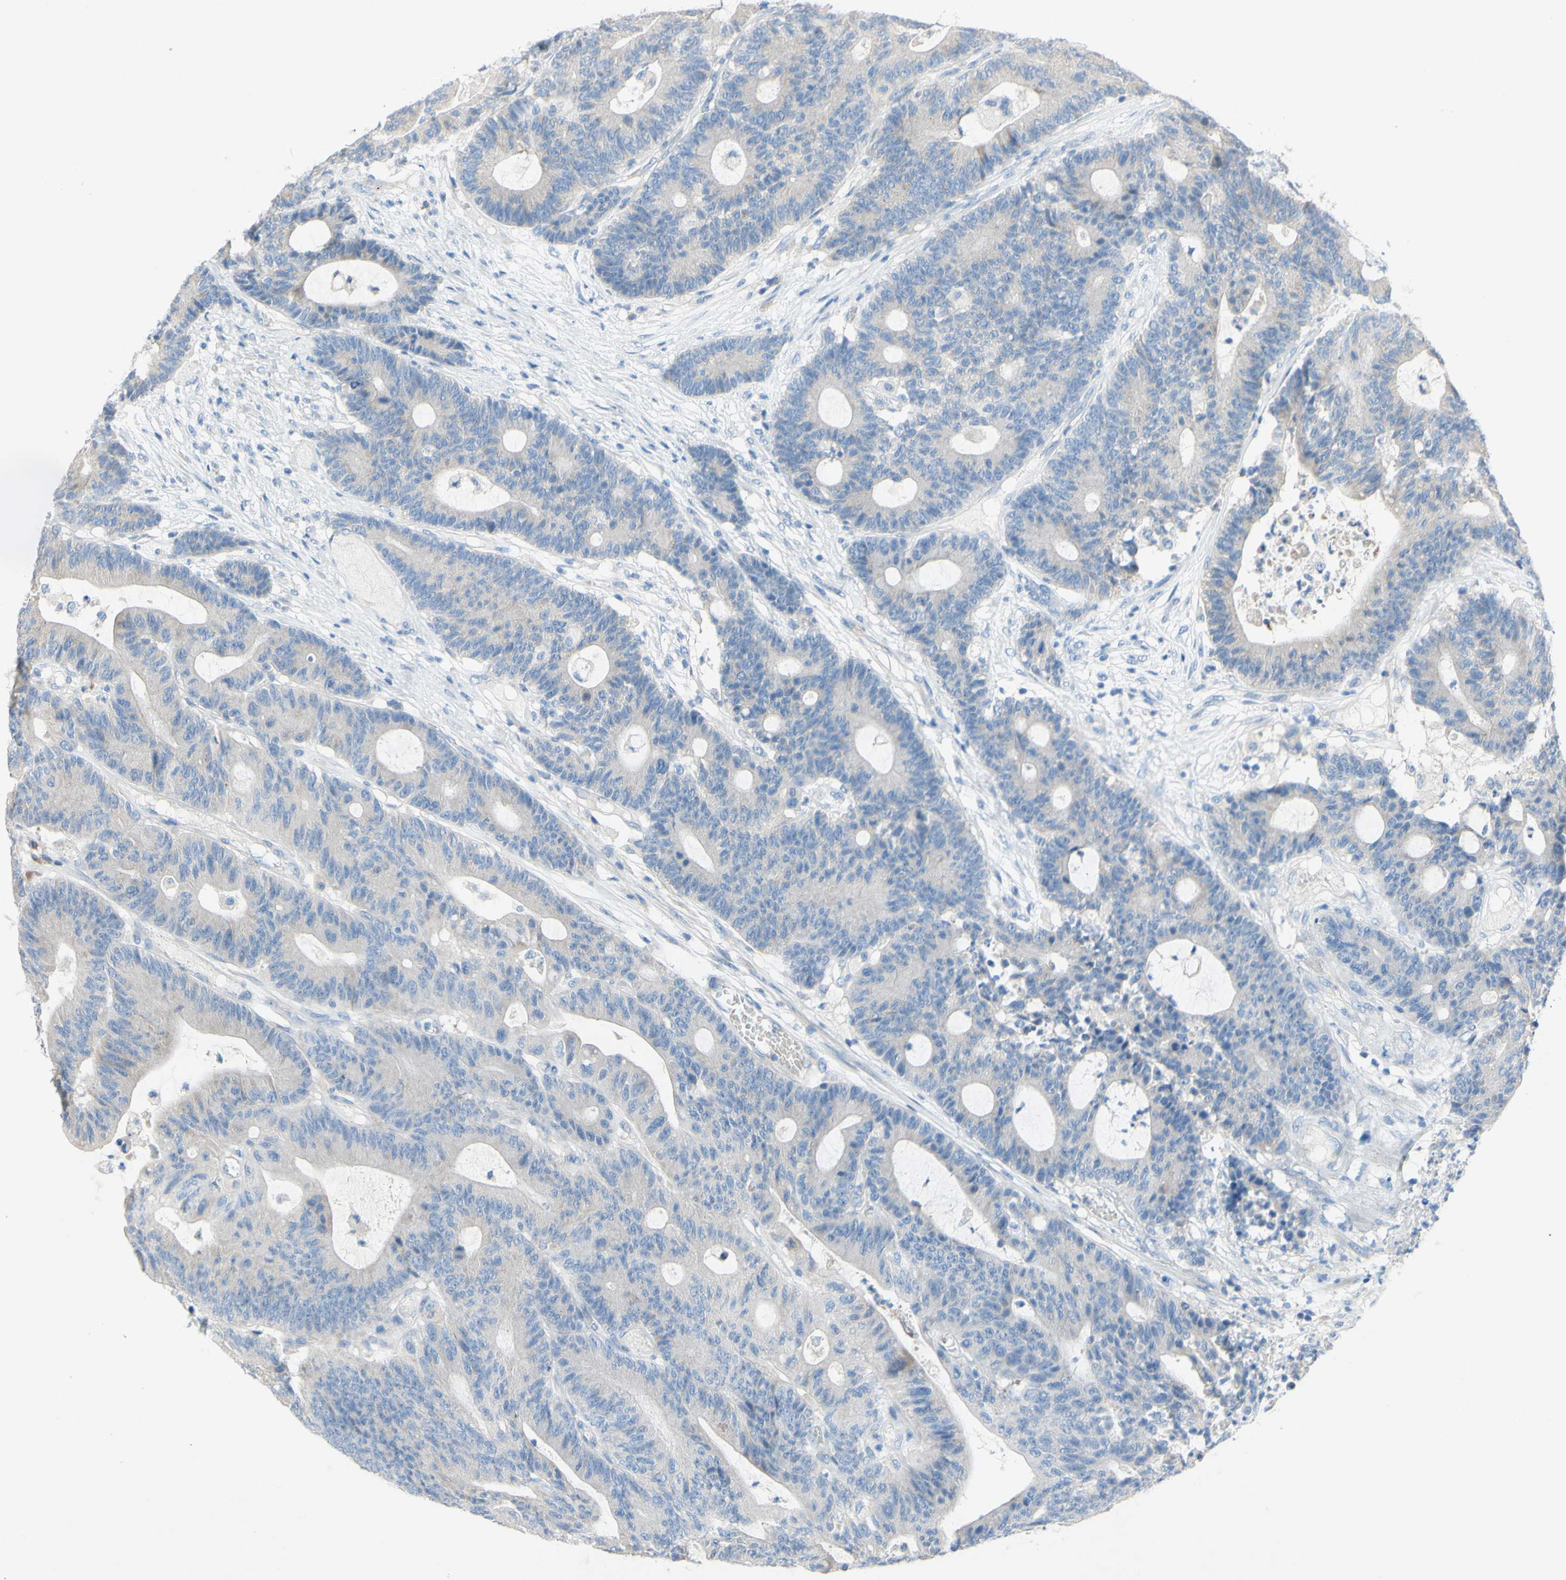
{"staining": {"intensity": "negative", "quantity": "none", "location": "none"}, "tissue": "colorectal cancer", "cell_type": "Tumor cells", "image_type": "cancer", "snomed": [{"axis": "morphology", "description": "Adenocarcinoma, NOS"}, {"axis": "topography", "description": "Colon"}], "caption": "This image is of adenocarcinoma (colorectal) stained with IHC to label a protein in brown with the nuclei are counter-stained blue. There is no staining in tumor cells. Brightfield microscopy of immunohistochemistry (IHC) stained with DAB (brown) and hematoxylin (blue), captured at high magnification.", "gene": "ACADL", "patient": {"sex": "female", "age": 84}}